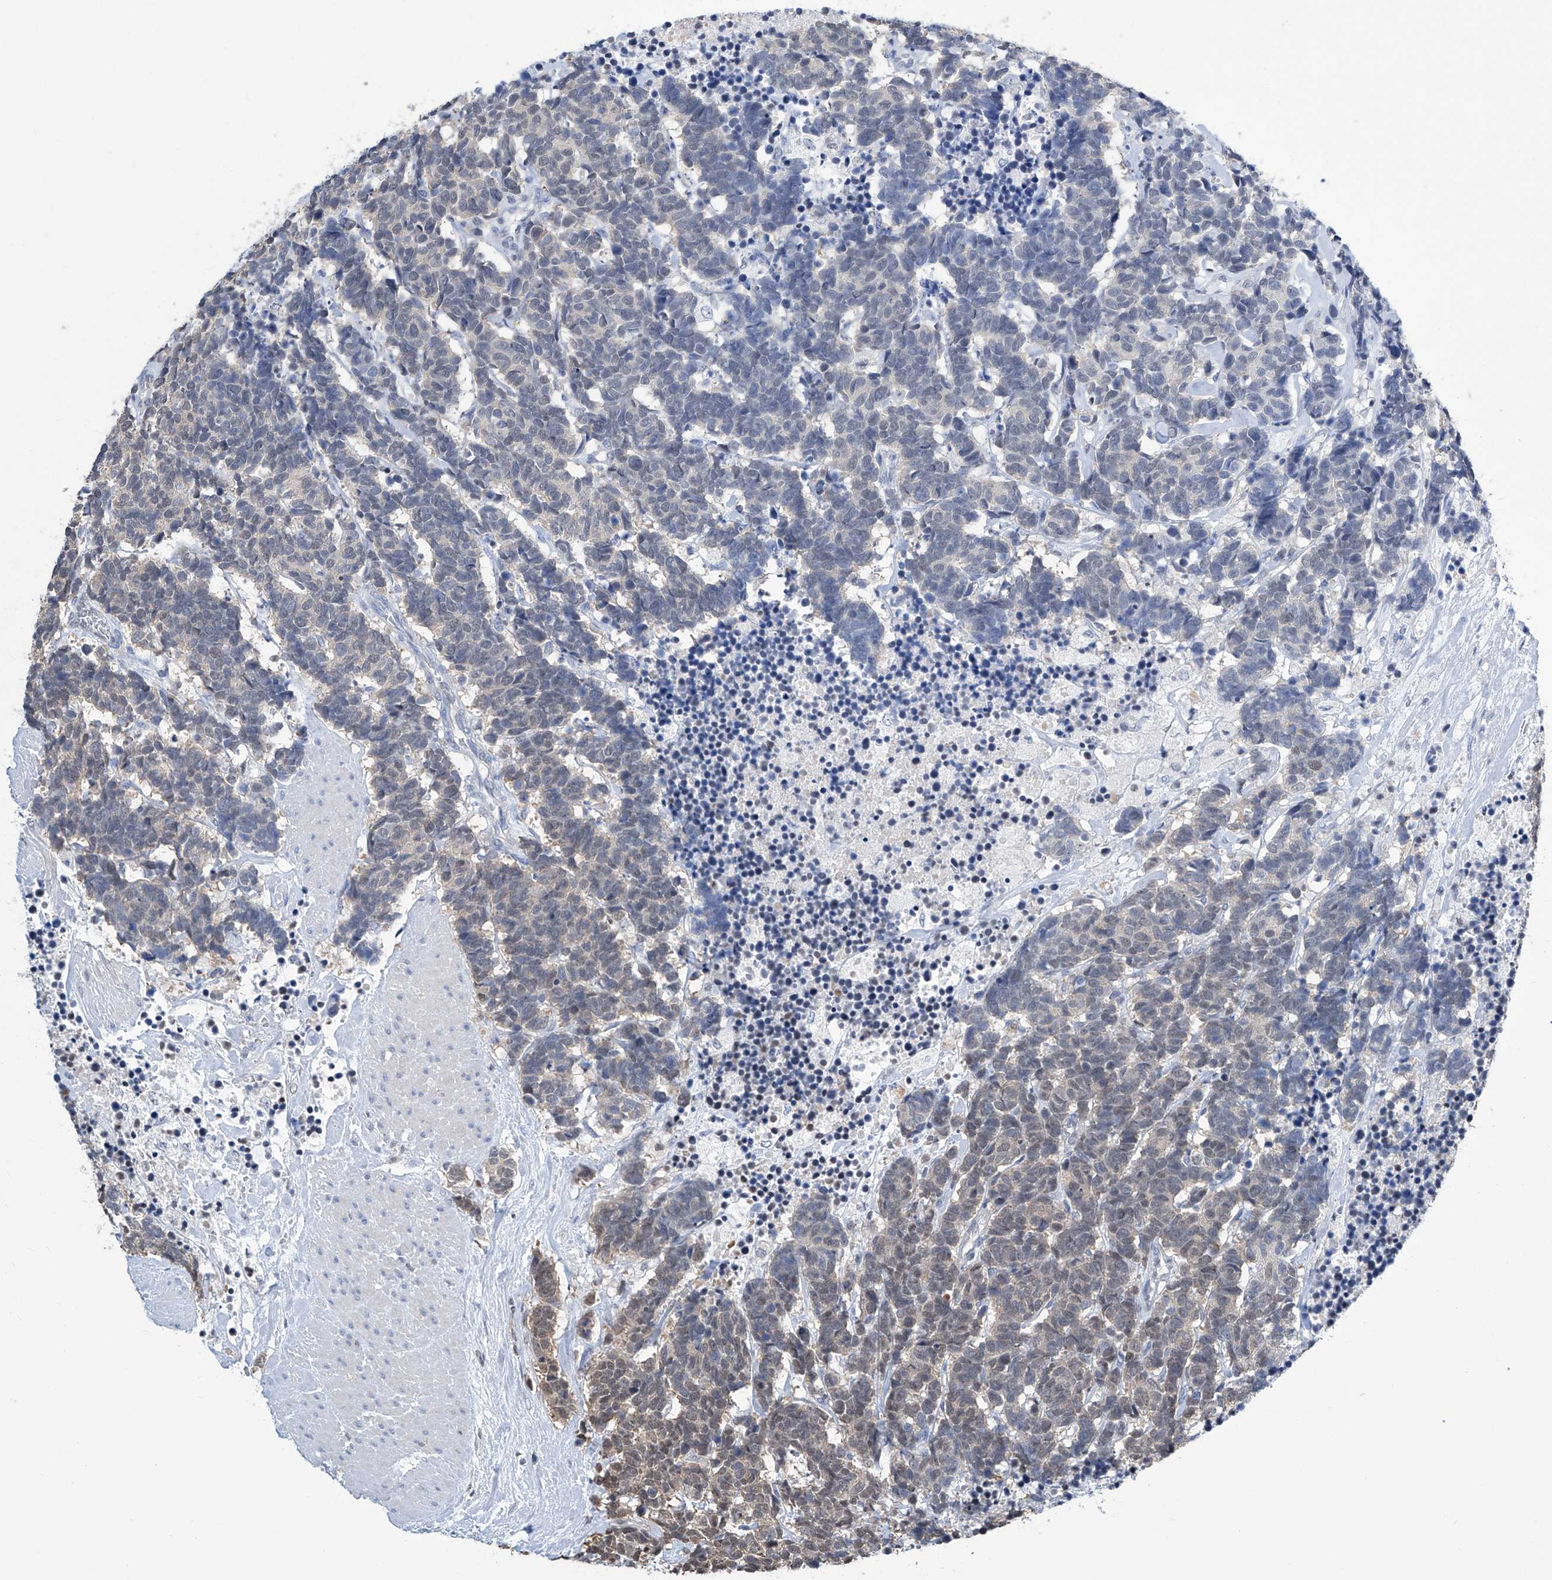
{"staining": {"intensity": "weak", "quantity": "<25%", "location": "nuclear"}, "tissue": "carcinoid", "cell_type": "Tumor cells", "image_type": "cancer", "snomed": [{"axis": "morphology", "description": "Carcinoma, NOS"}, {"axis": "morphology", "description": "Carcinoid, malignant, NOS"}, {"axis": "topography", "description": "Urinary bladder"}], "caption": "Tumor cells show no significant positivity in carcinoma.", "gene": "SREBF2", "patient": {"sex": "male", "age": 57}}